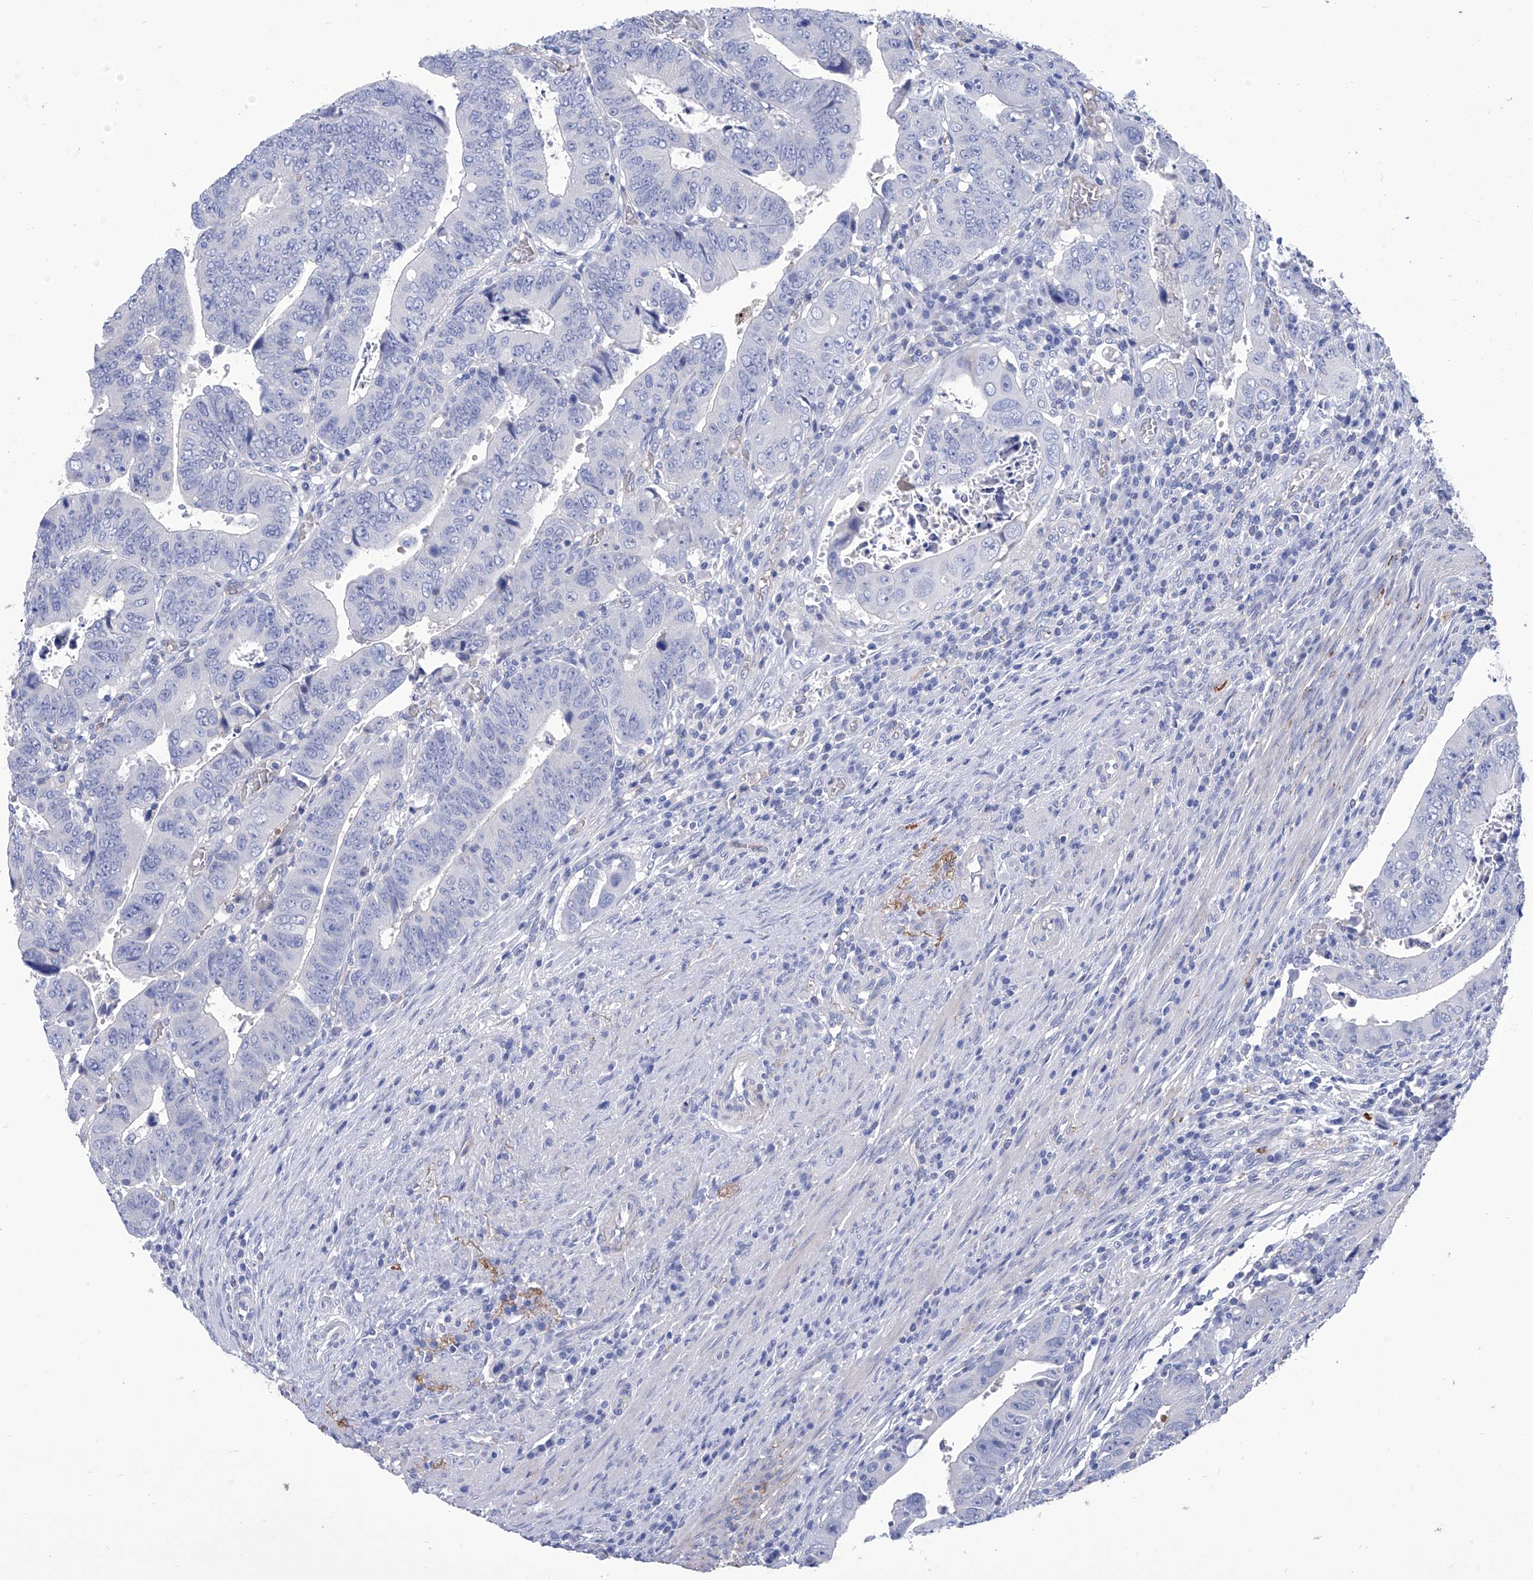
{"staining": {"intensity": "negative", "quantity": "none", "location": "none"}, "tissue": "colorectal cancer", "cell_type": "Tumor cells", "image_type": "cancer", "snomed": [{"axis": "morphology", "description": "Normal tissue, NOS"}, {"axis": "morphology", "description": "Adenocarcinoma, NOS"}, {"axis": "topography", "description": "Rectum"}], "caption": "Colorectal adenocarcinoma stained for a protein using IHC exhibits no positivity tumor cells.", "gene": "SMS", "patient": {"sex": "female", "age": 65}}